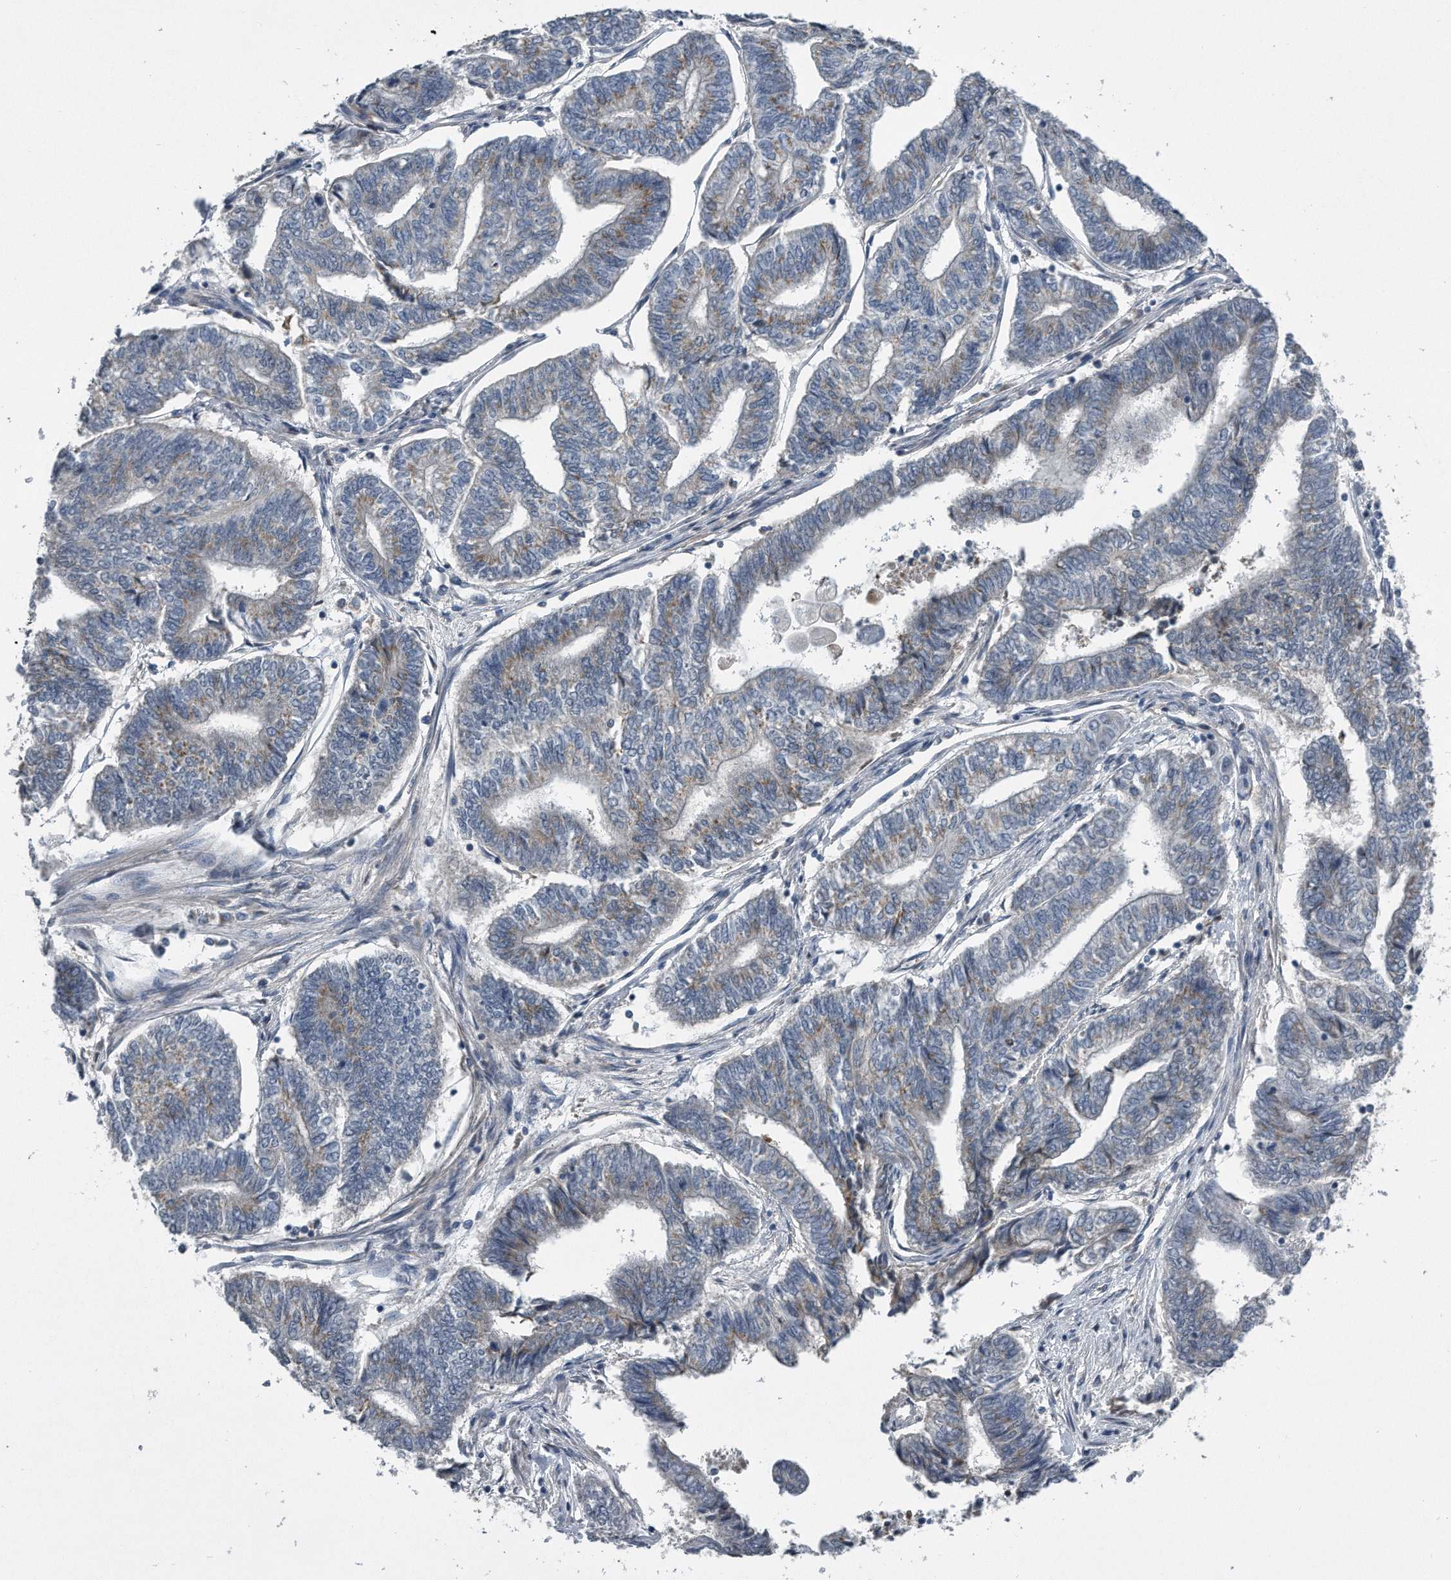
{"staining": {"intensity": "moderate", "quantity": "<25%", "location": "cytoplasmic/membranous"}, "tissue": "endometrial cancer", "cell_type": "Tumor cells", "image_type": "cancer", "snomed": [{"axis": "morphology", "description": "Adenocarcinoma, NOS"}, {"axis": "topography", "description": "Uterus"}, {"axis": "topography", "description": "Endometrium"}], "caption": "Endometrial cancer stained for a protein (brown) reveals moderate cytoplasmic/membranous positive positivity in about <25% of tumor cells.", "gene": "LYRM4", "patient": {"sex": "female", "age": 70}}